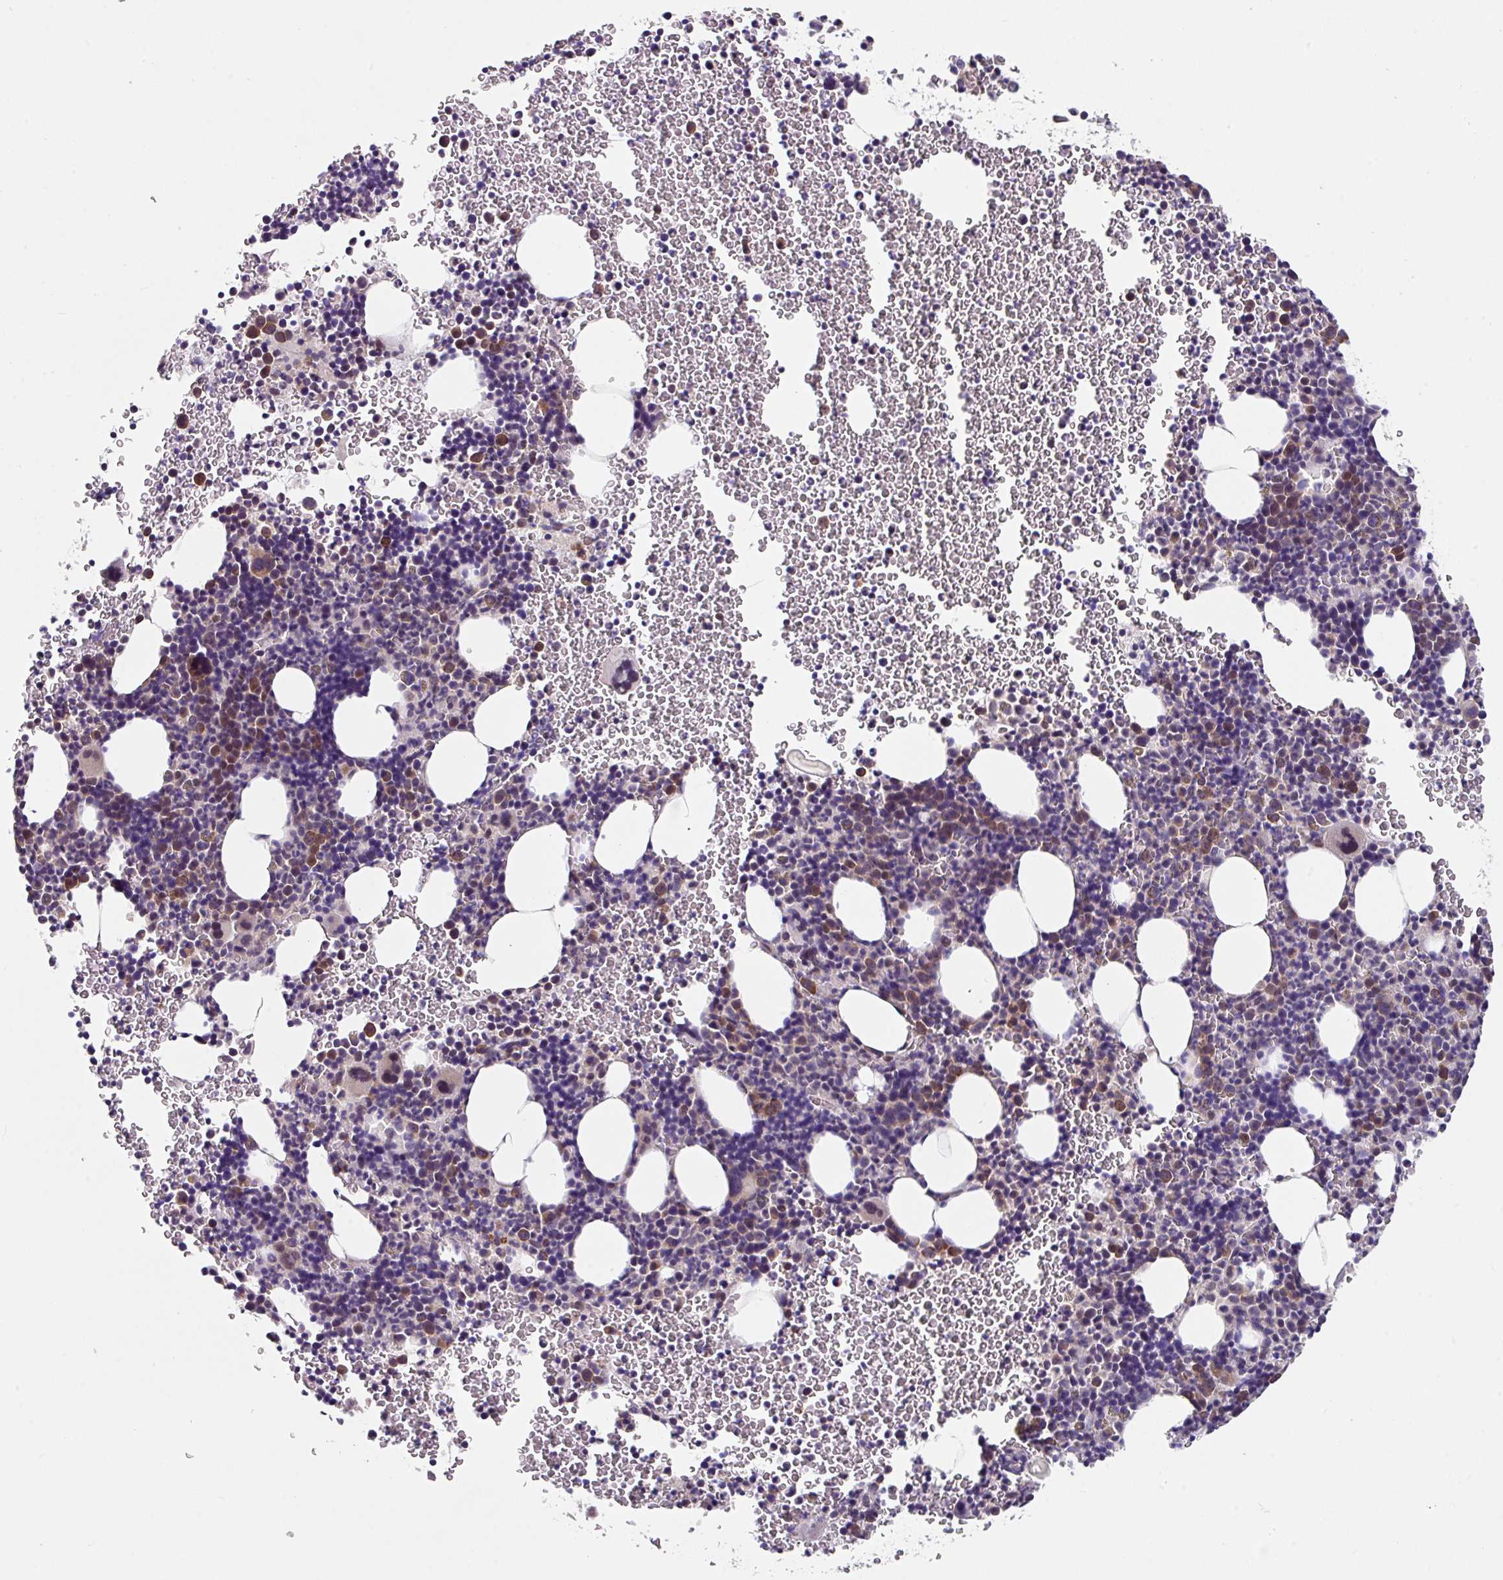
{"staining": {"intensity": "moderate", "quantity": "<25%", "location": "cytoplasmic/membranous"}, "tissue": "bone marrow", "cell_type": "Hematopoietic cells", "image_type": "normal", "snomed": [{"axis": "morphology", "description": "Normal tissue, NOS"}, {"axis": "topography", "description": "Bone marrow"}], "caption": "Brown immunohistochemical staining in unremarkable bone marrow reveals moderate cytoplasmic/membranous positivity in about <25% of hematopoietic cells.", "gene": "EIF4B", "patient": {"sex": "male", "age": 61}}